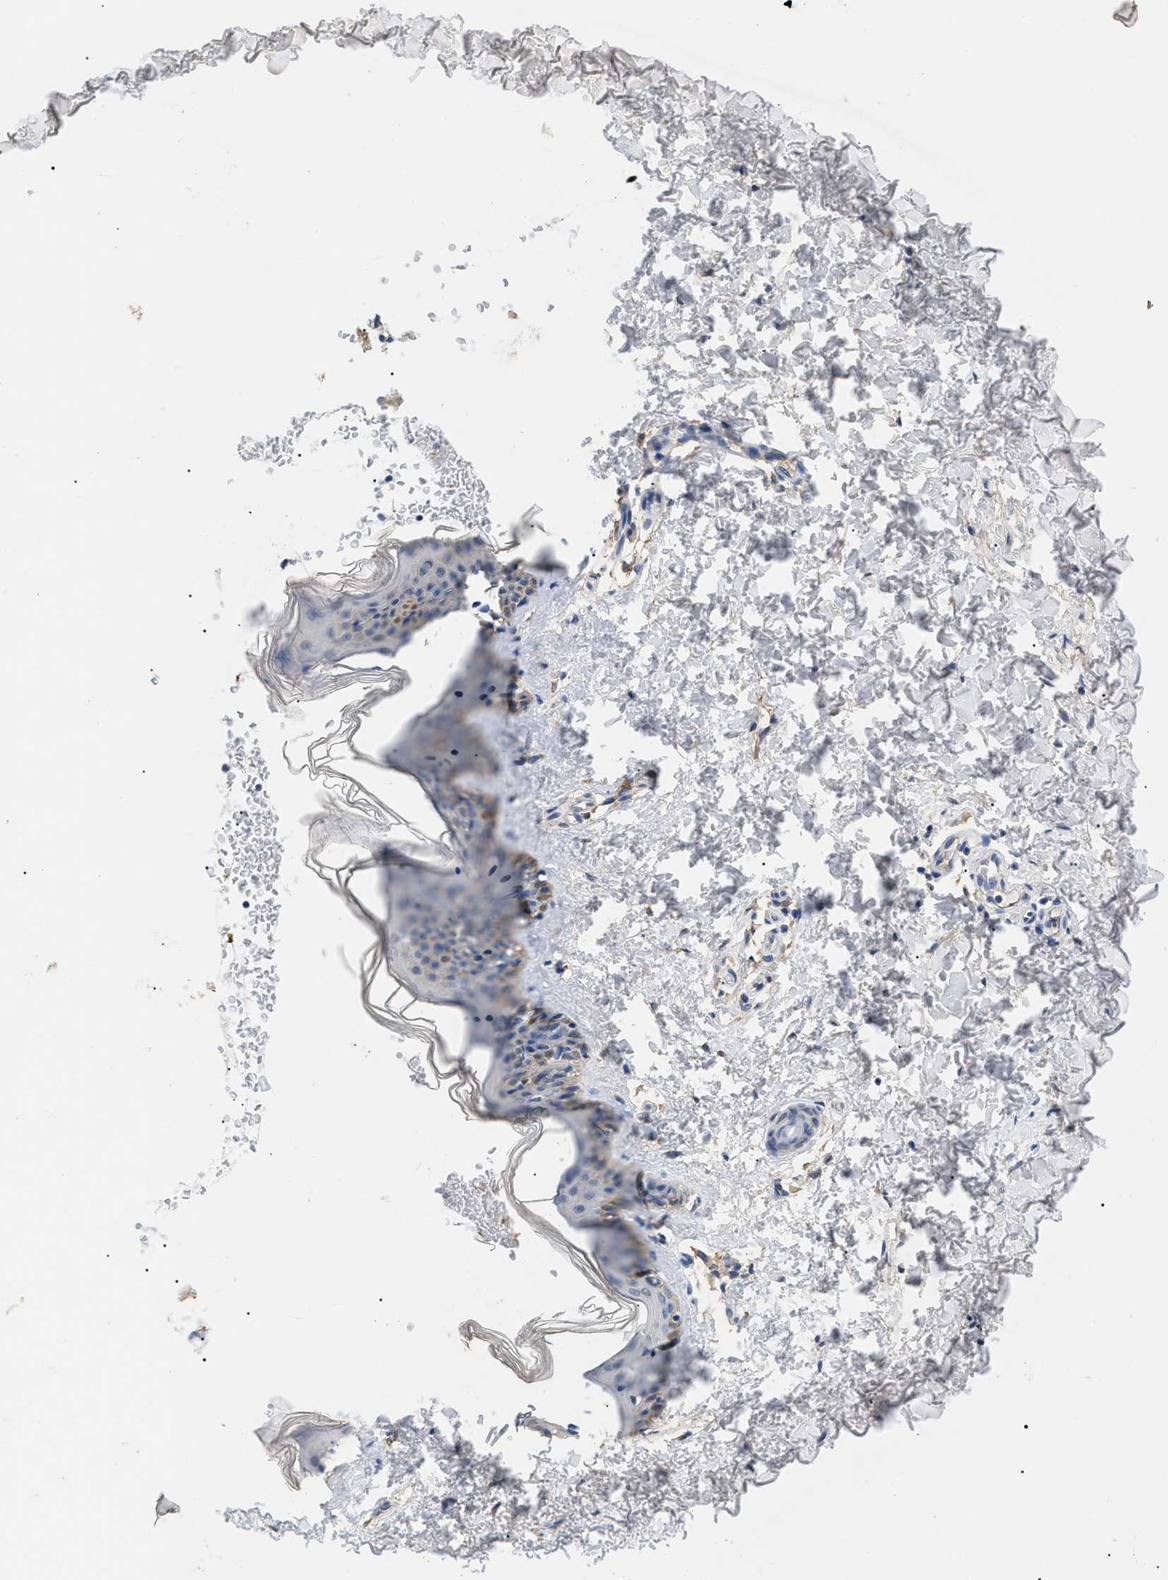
{"staining": {"intensity": "negative", "quantity": "none", "location": "none"}, "tissue": "skin", "cell_type": "Fibroblasts", "image_type": "normal", "snomed": [{"axis": "morphology", "description": "Normal tissue, NOS"}, {"axis": "topography", "description": "Skin"}], "caption": "This is a image of immunohistochemistry staining of unremarkable skin, which shows no positivity in fibroblasts. The staining is performed using DAB (3,3'-diaminobenzidine) brown chromogen with nuclei counter-stained in using hematoxylin.", "gene": "PRRT2", "patient": {"sex": "female", "age": 41}}